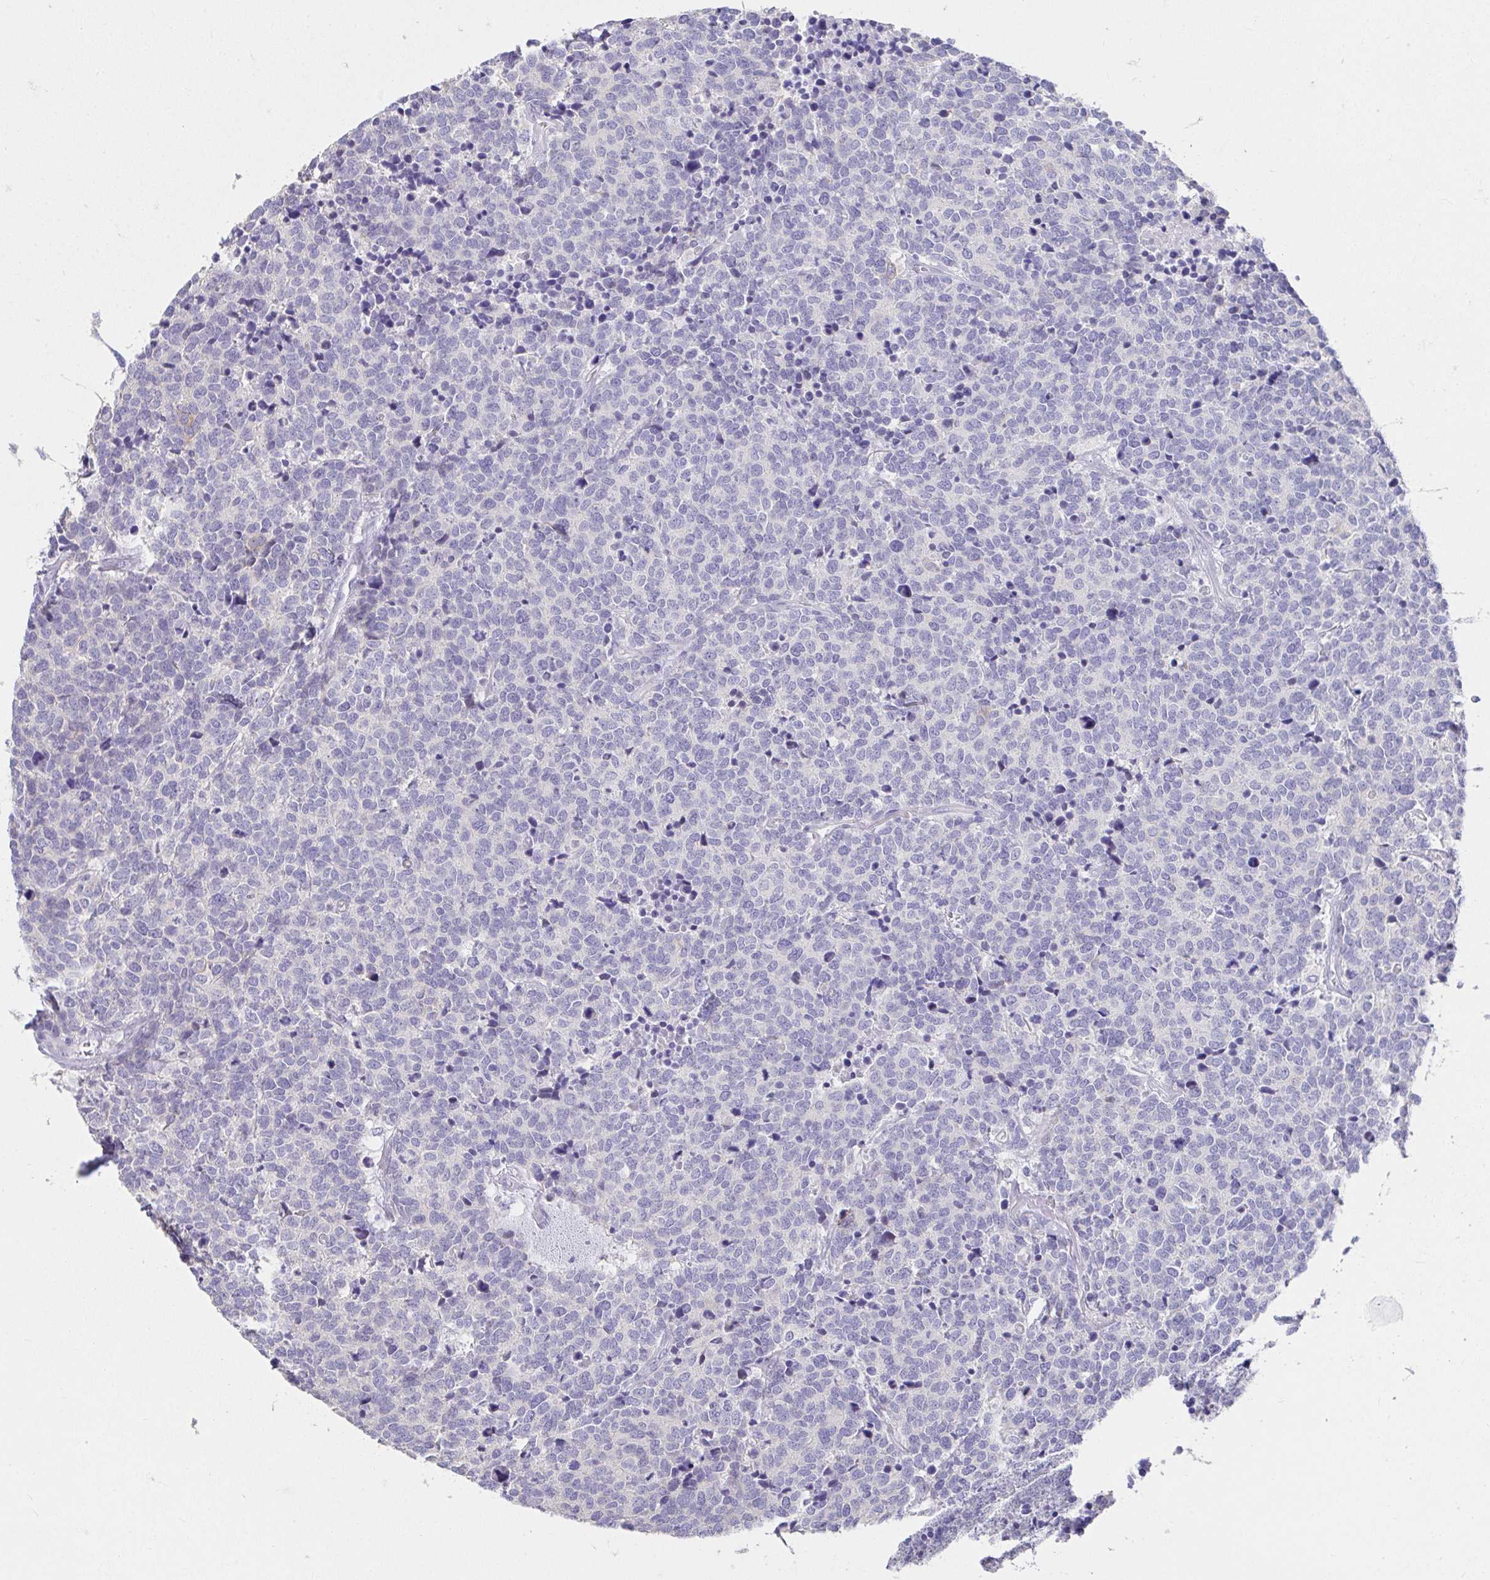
{"staining": {"intensity": "negative", "quantity": "none", "location": "none"}, "tissue": "carcinoid", "cell_type": "Tumor cells", "image_type": "cancer", "snomed": [{"axis": "morphology", "description": "Carcinoid, malignant, NOS"}, {"axis": "topography", "description": "Skin"}], "caption": "An immunohistochemistry micrograph of carcinoid is shown. There is no staining in tumor cells of carcinoid.", "gene": "VGLL1", "patient": {"sex": "female", "age": 79}}